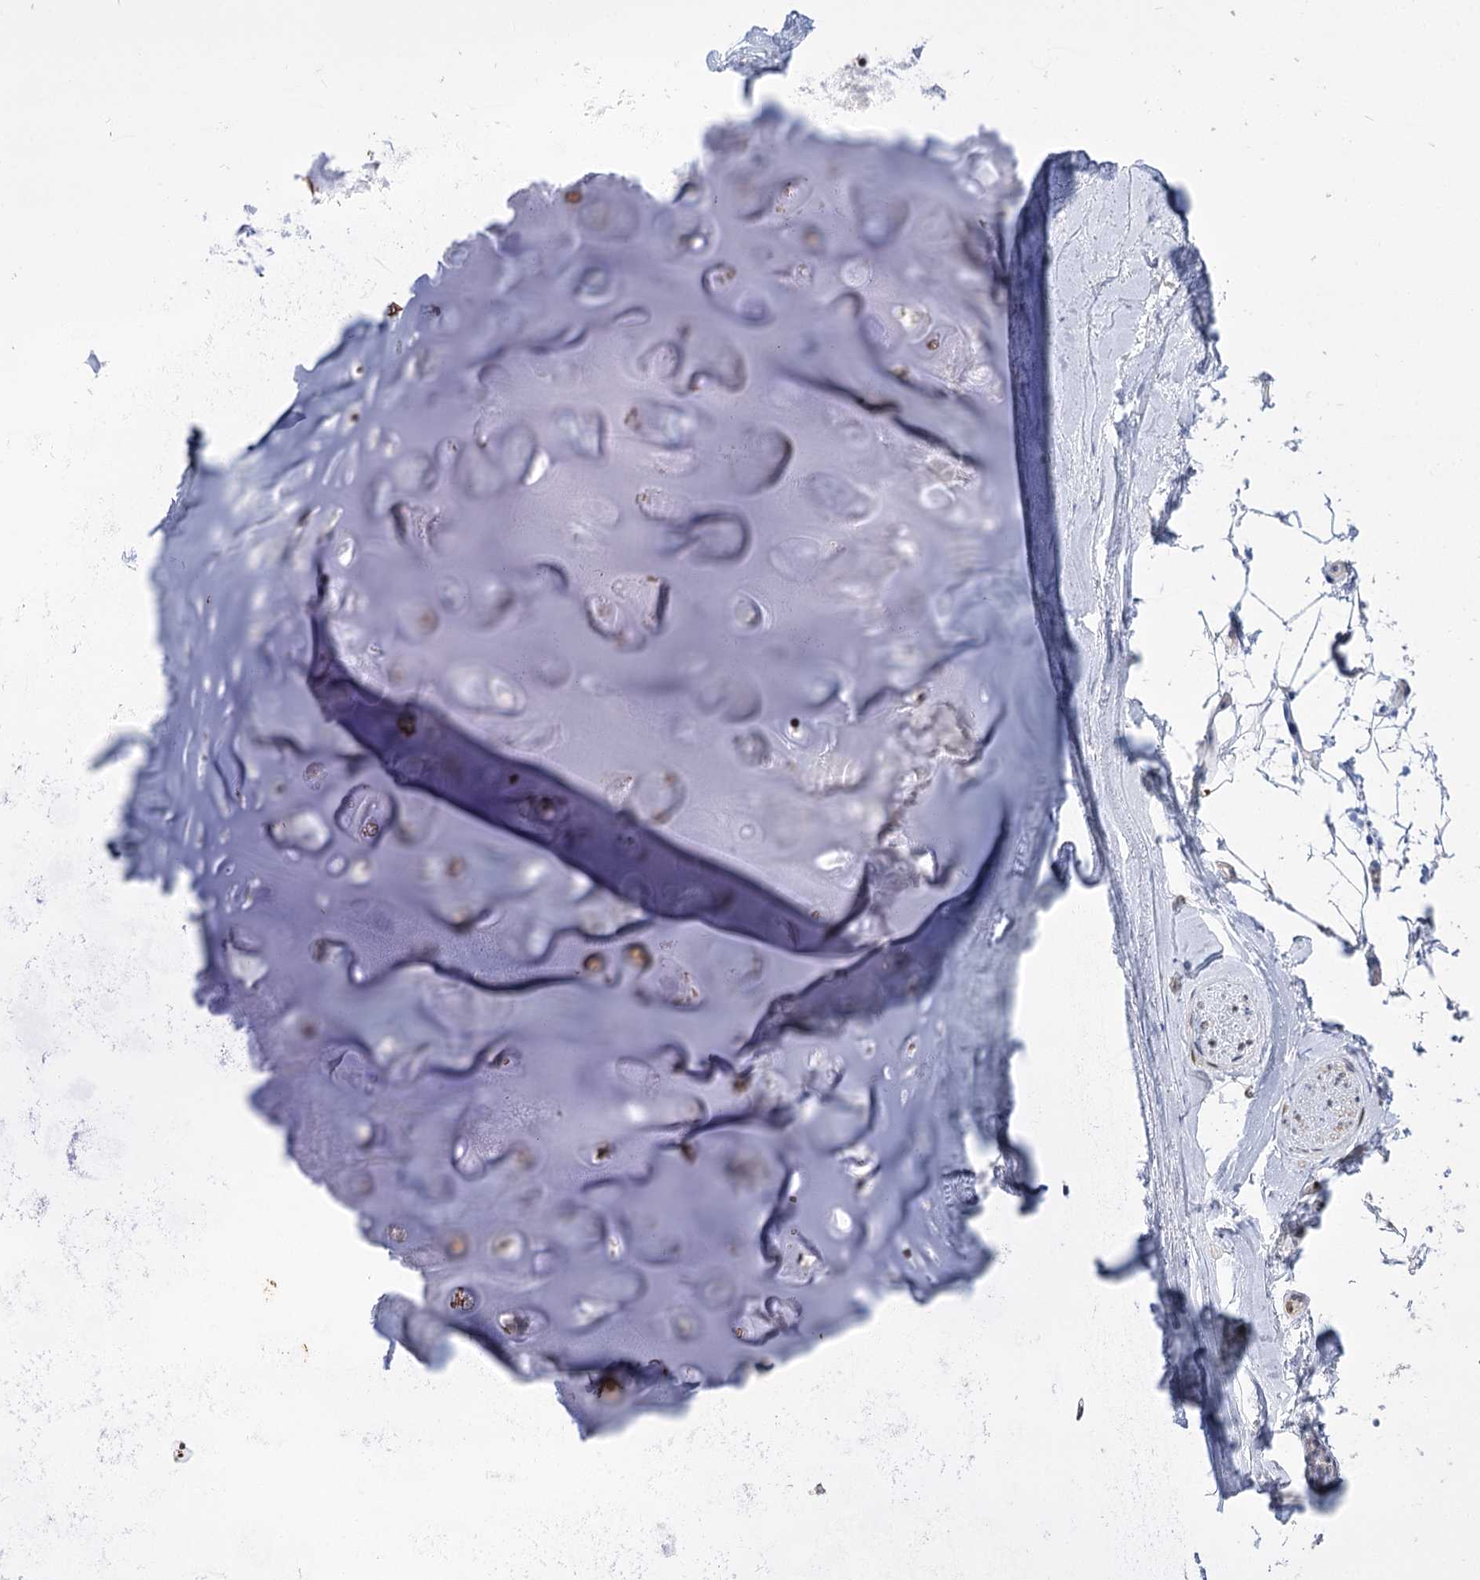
{"staining": {"intensity": "moderate", "quantity": "25%-75%", "location": "cytoplasmic/membranous,nuclear"}, "tissue": "adipose tissue", "cell_type": "Adipocytes", "image_type": "normal", "snomed": [{"axis": "morphology", "description": "Normal tissue, NOS"}, {"axis": "topography", "description": "Cartilage tissue"}, {"axis": "topography", "description": "Bronchus"}], "caption": "IHC (DAB) staining of normal adipose tissue reveals moderate cytoplasmic/membranous,nuclear protein staining in approximately 25%-75% of adipocytes. The protein of interest is stained brown, and the nuclei are stained in blue (DAB IHC with brightfield microscopy, high magnification).", "gene": "SIAE", "patient": {"sex": "female", "age": 73}}